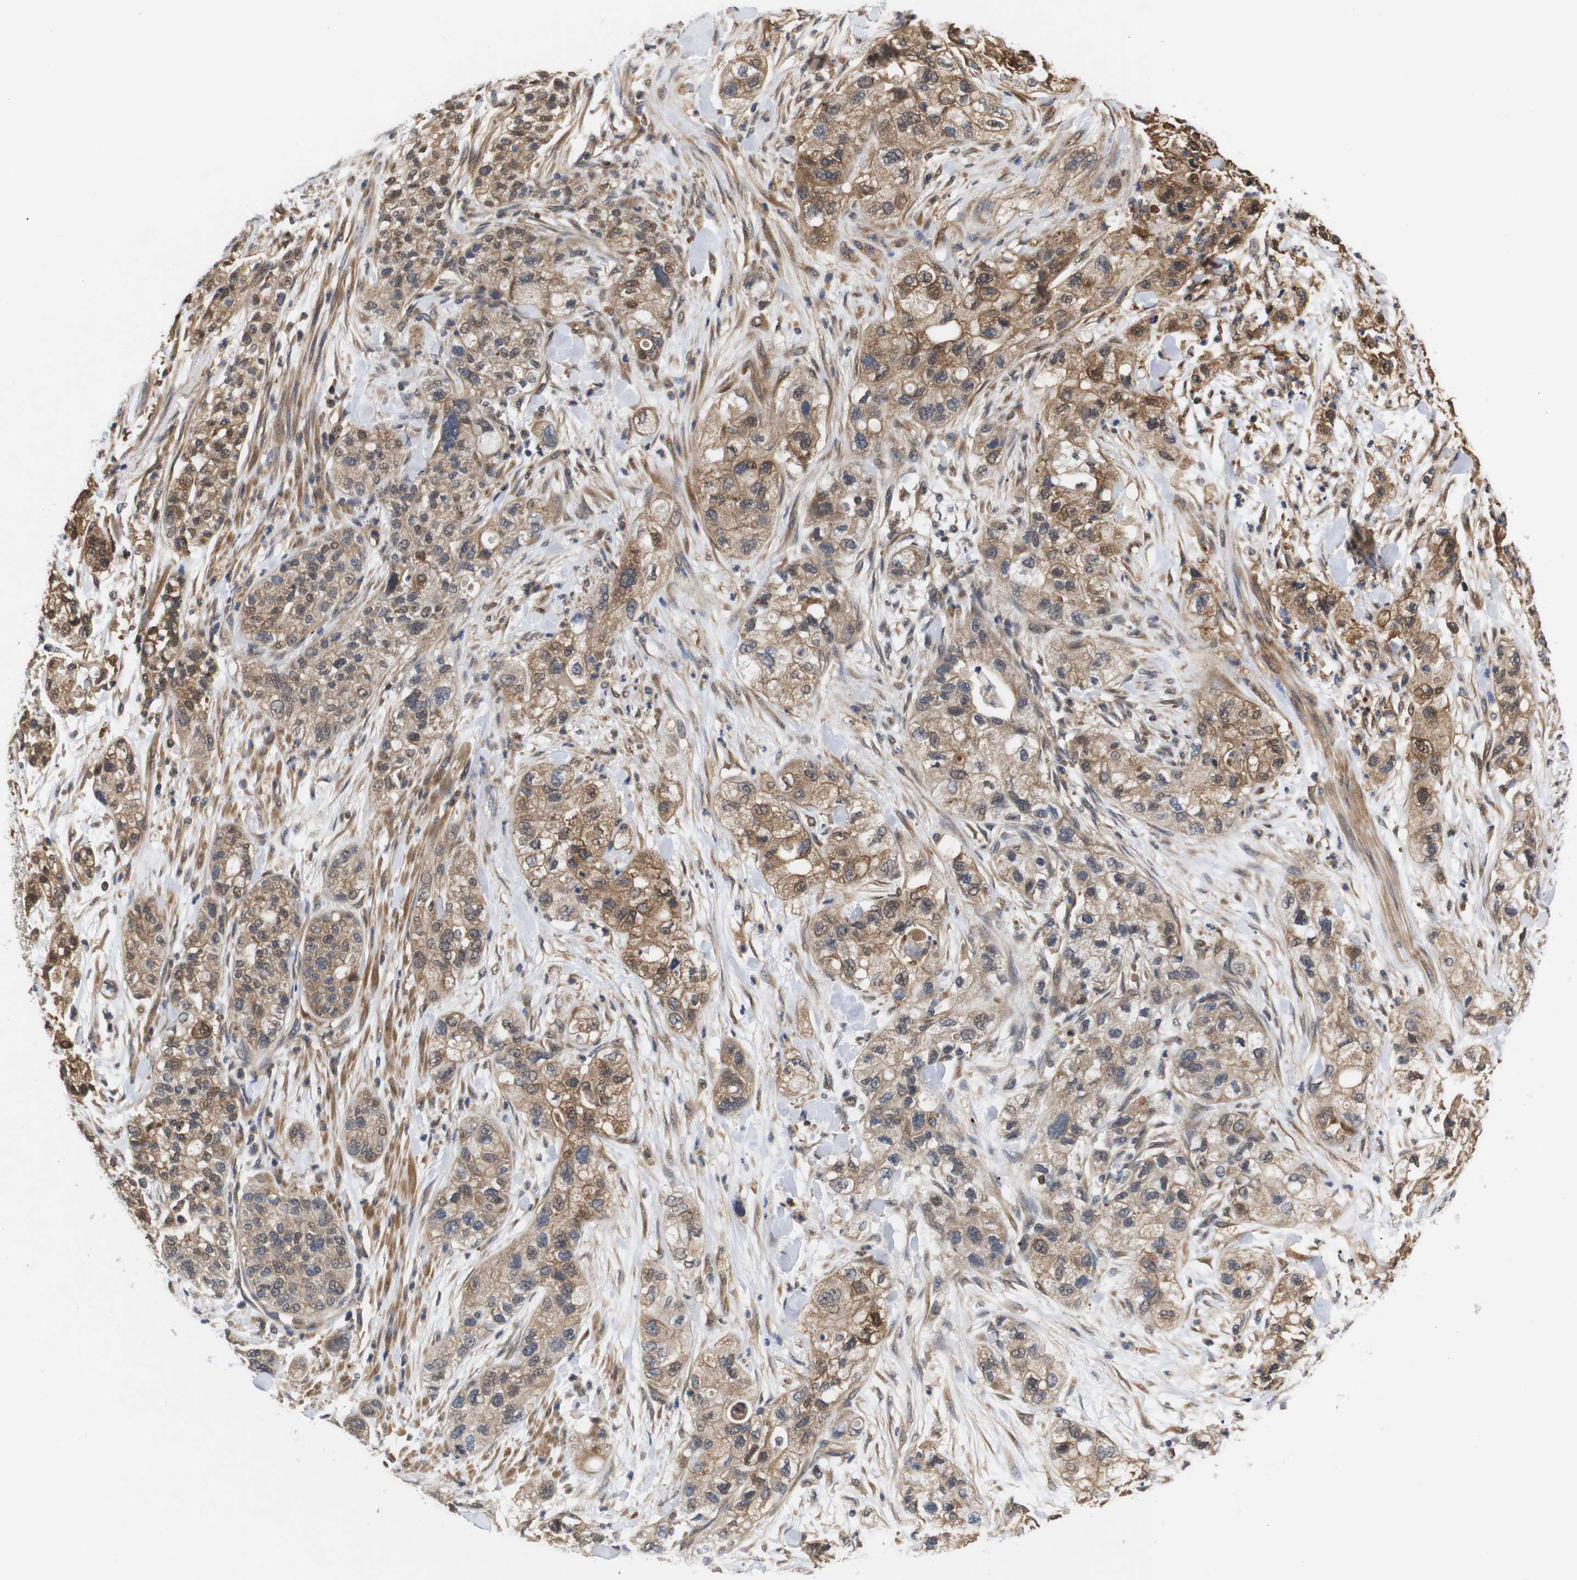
{"staining": {"intensity": "moderate", "quantity": ">75%", "location": "cytoplasmic/membranous"}, "tissue": "pancreatic cancer", "cell_type": "Tumor cells", "image_type": "cancer", "snomed": [{"axis": "morphology", "description": "Adenocarcinoma, NOS"}, {"axis": "topography", "description": "Pancreas"}], "caption": "IHC of human adenocarcinoma (pancreatic) displays medium levels of moderate cytoplasmic/membranous positivity in about >75% of tumor cells.", "gene": "DDR1", "patient": {"sex": "female", "age": 78}}